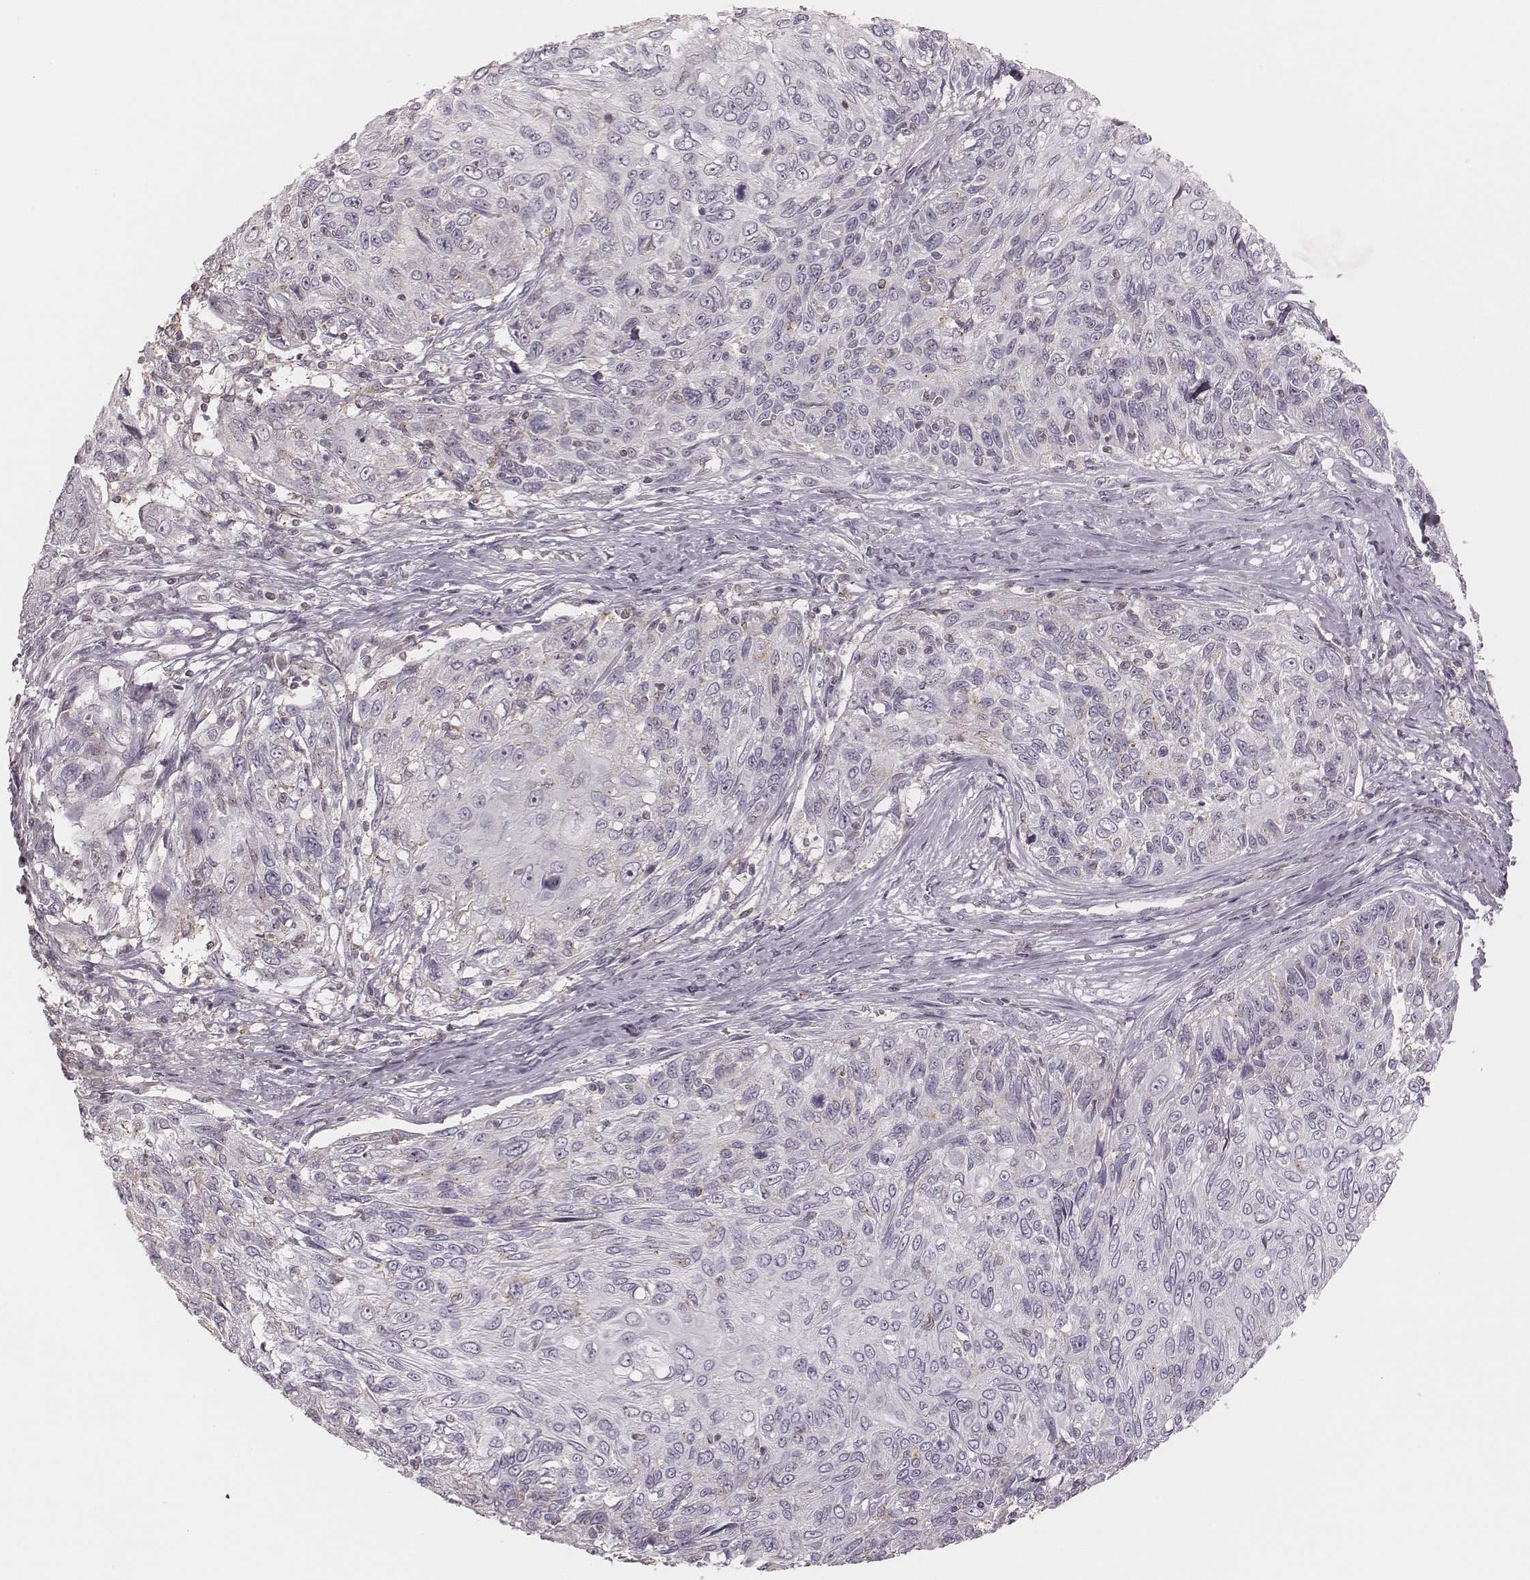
{"staining": {"intensity": "negative", "quantity": "none", "location": "none"}, "tissue": "skin cancer", "cell_type": "Tumor cells", "image_type": "cancer", "snomed": [{"axis": "morphology", "description": "Squamous cell carcinoma, NOS"}, {"axis": "topography", "description": "Skin"}], "caption": "There is no significant positivity in tumor cells of squamous cell carcinoma (skin).", "gene": "MSX1", "patient": {"sex": "male", "age": 92}}